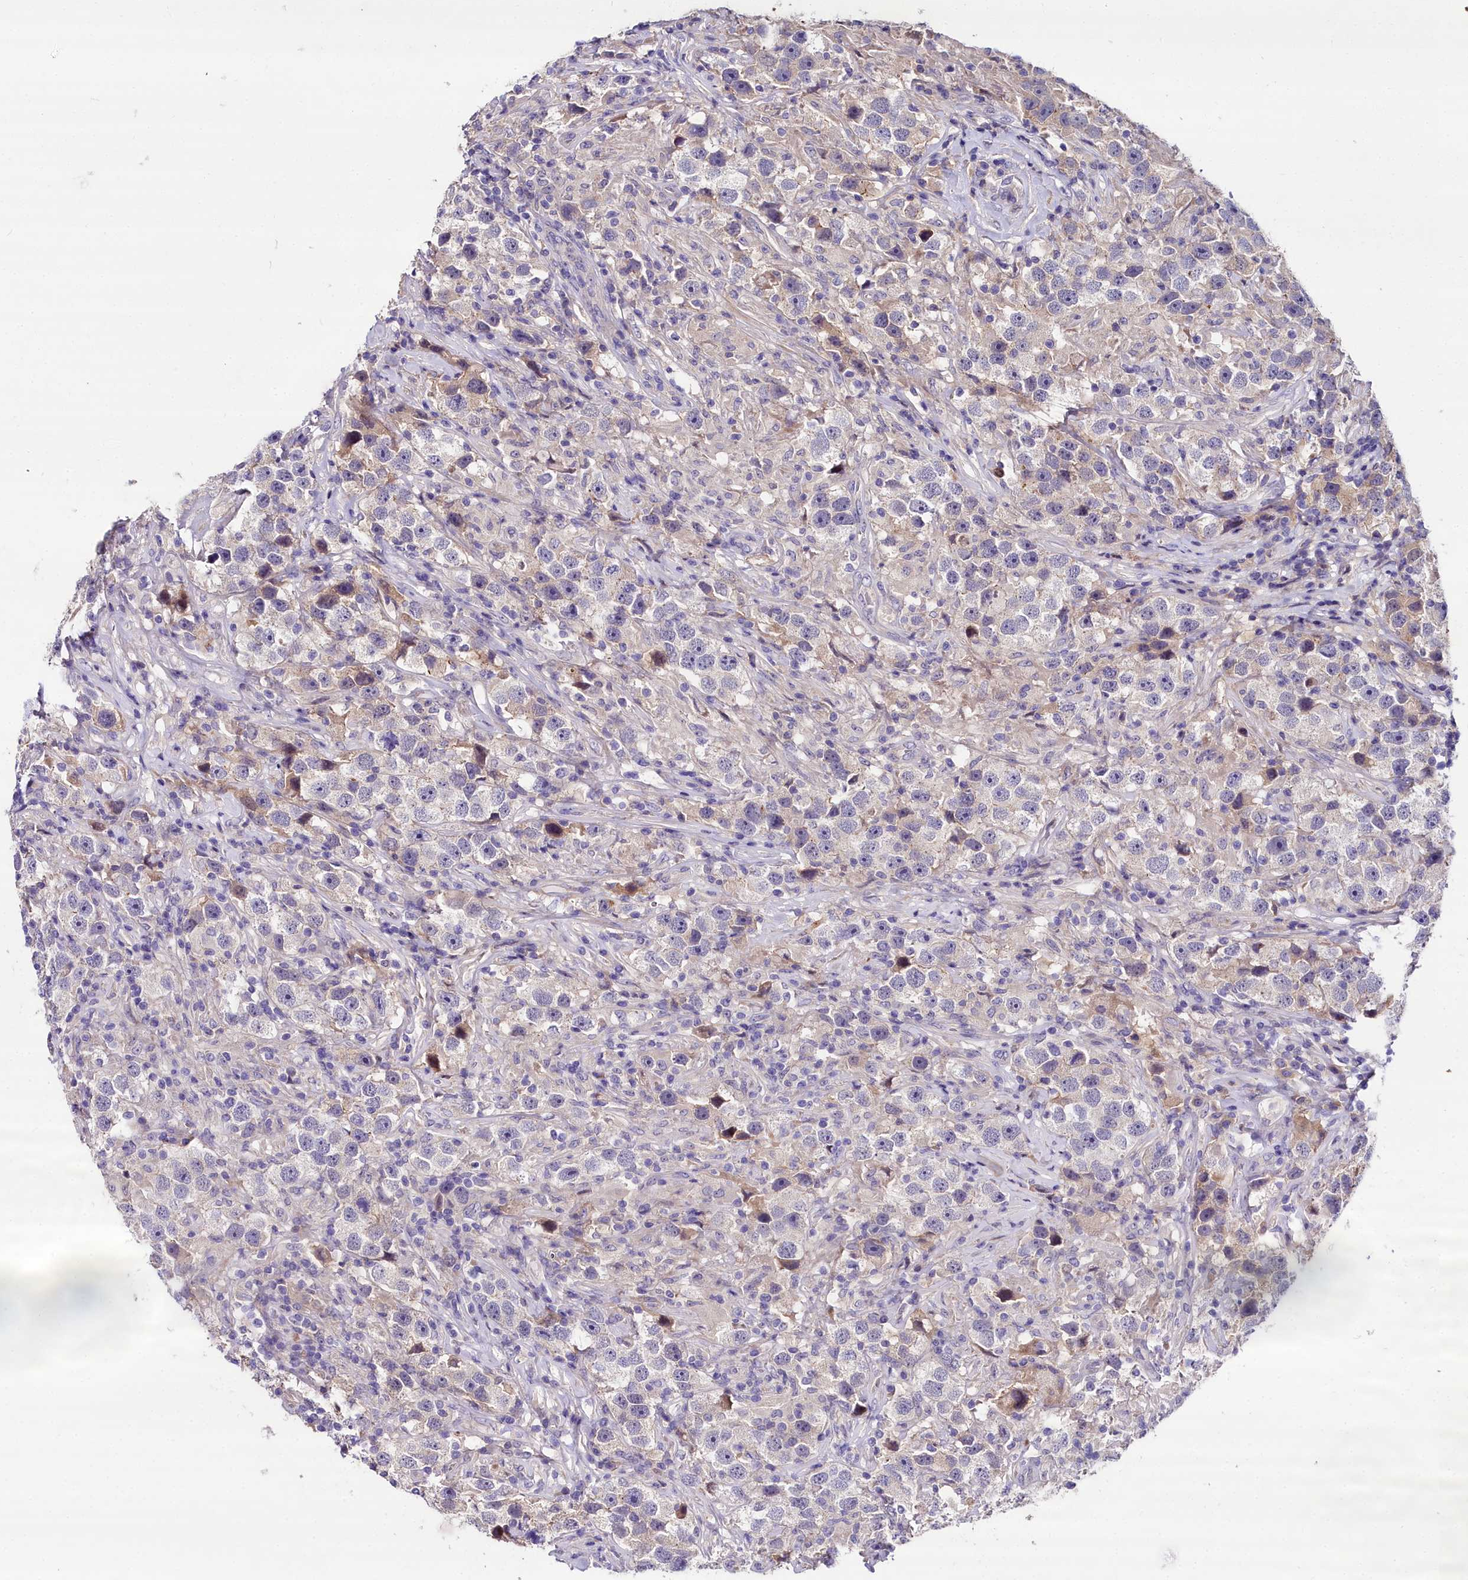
{"staining": {"intensity": "weak", "quantity": "<25%", "location": "cytoplasmic/membranous"}, "tissue": "testis cancer", "cell_type": "Tumor cells", "image_type": "cancer", "snomed": [{"axis": "morphology", "description": "Seminoma, NOS"}, {"axis": "topography", "description": "Testis"}], "caption": "High power microscopy photomicrograph of an immunohistochemistry (IHC) image of testis seminoma, revealing no significant expression in tumor cells.", "gene": "NT5M", "patient": {"sex": "male", "age": 49}}